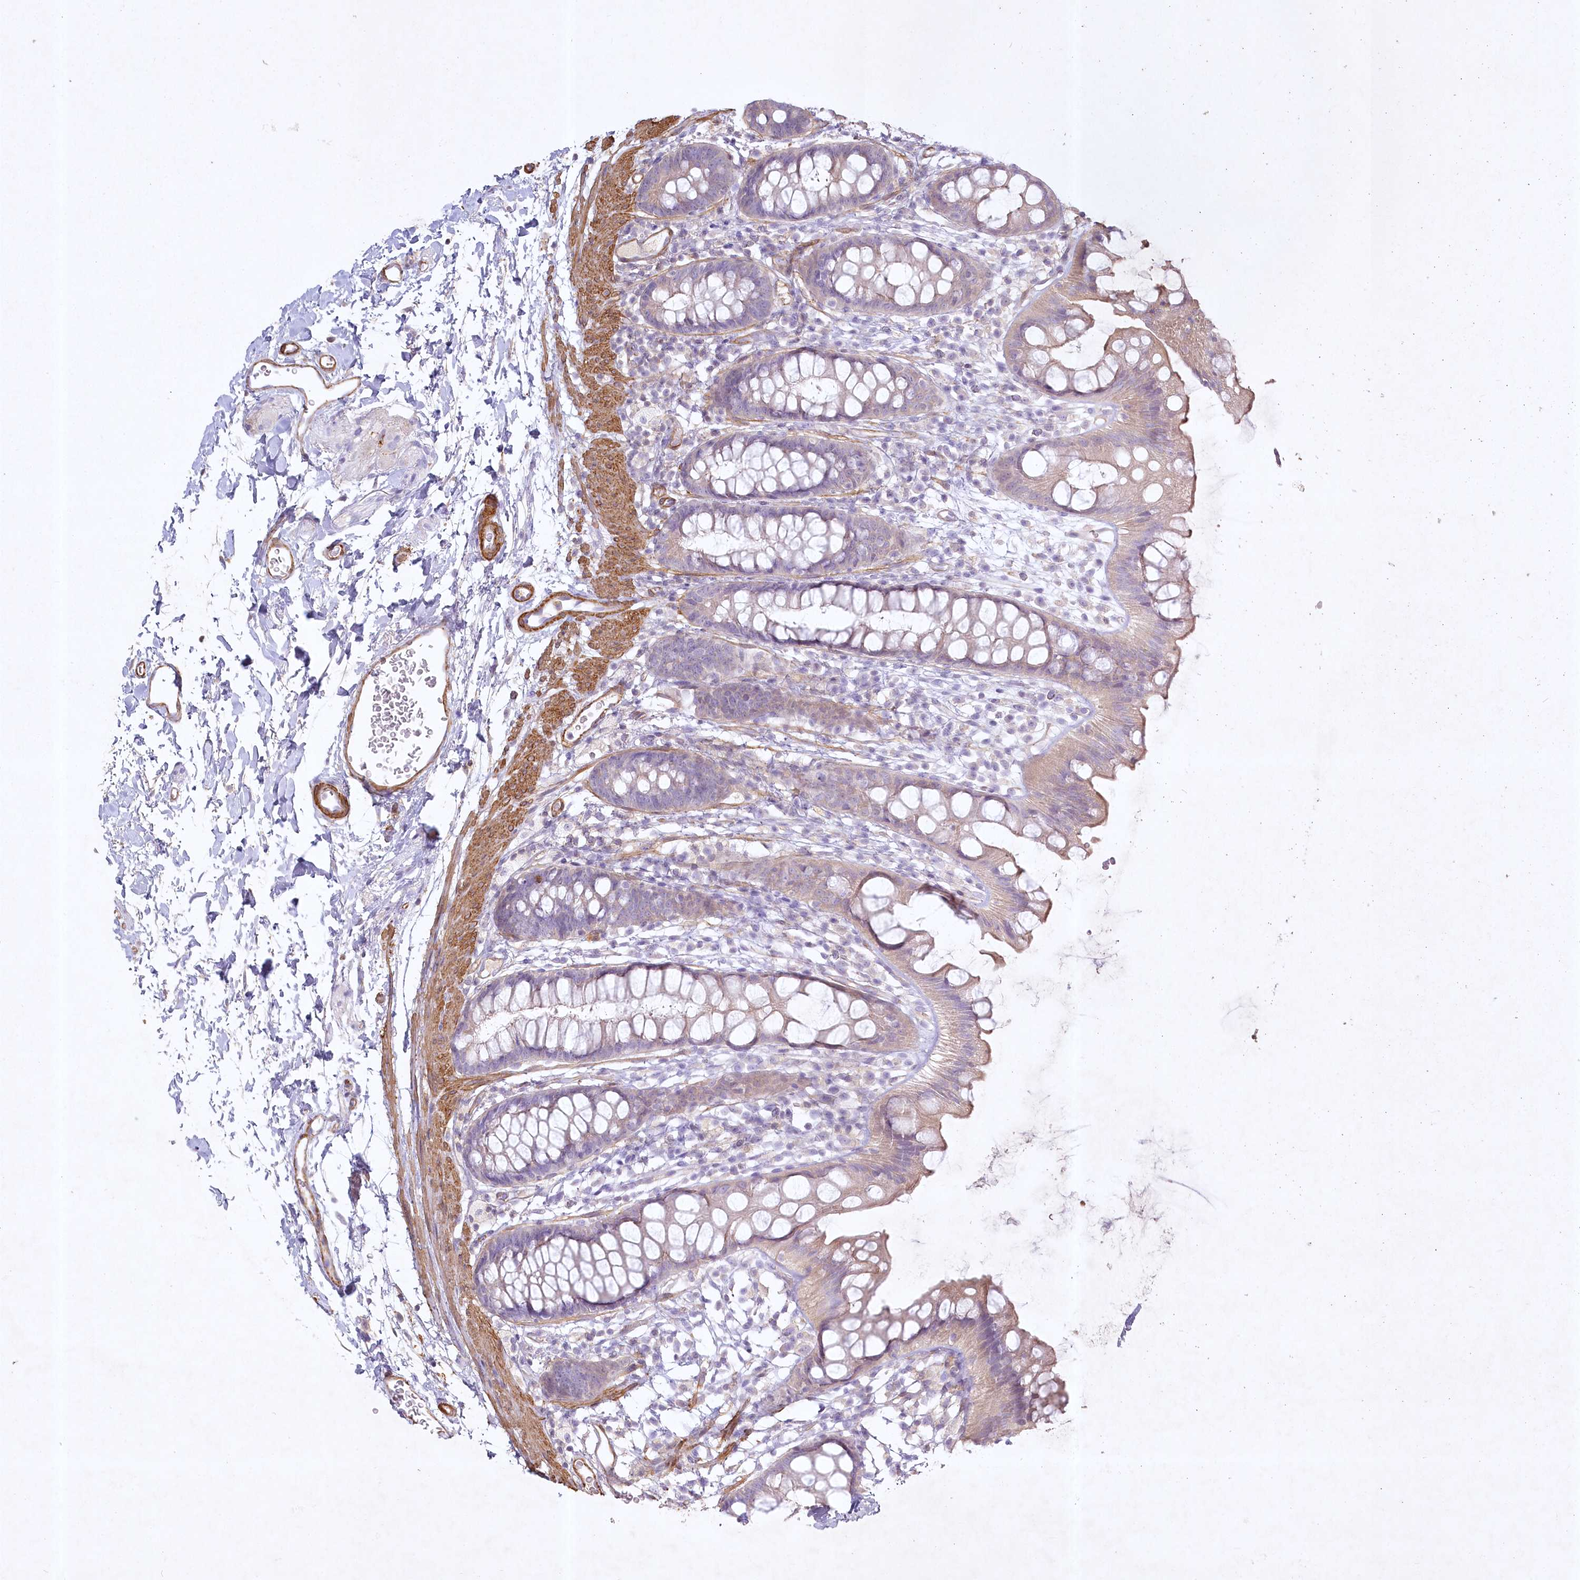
{"staining": {"intensity": "weak", "quantity": "25%-75%", "location": "cytoplasmic/membranous"}, "tissue": "rectum", "cell_type": "Glandular cells", "image_type": "normal", "snomed": [{"axis": "morphology", "description": "Normal tissue, NOS"}, {"axis": "topography", "description": "Rectum"}], "caption": "Protein expression analysis of benign rectum demonstrates weak cytoplasmic/membranous expression in approximately 25%-75% of glandular cells.", "gene": "INPP4B", "patient": {"sex": "female", "age": 65}}